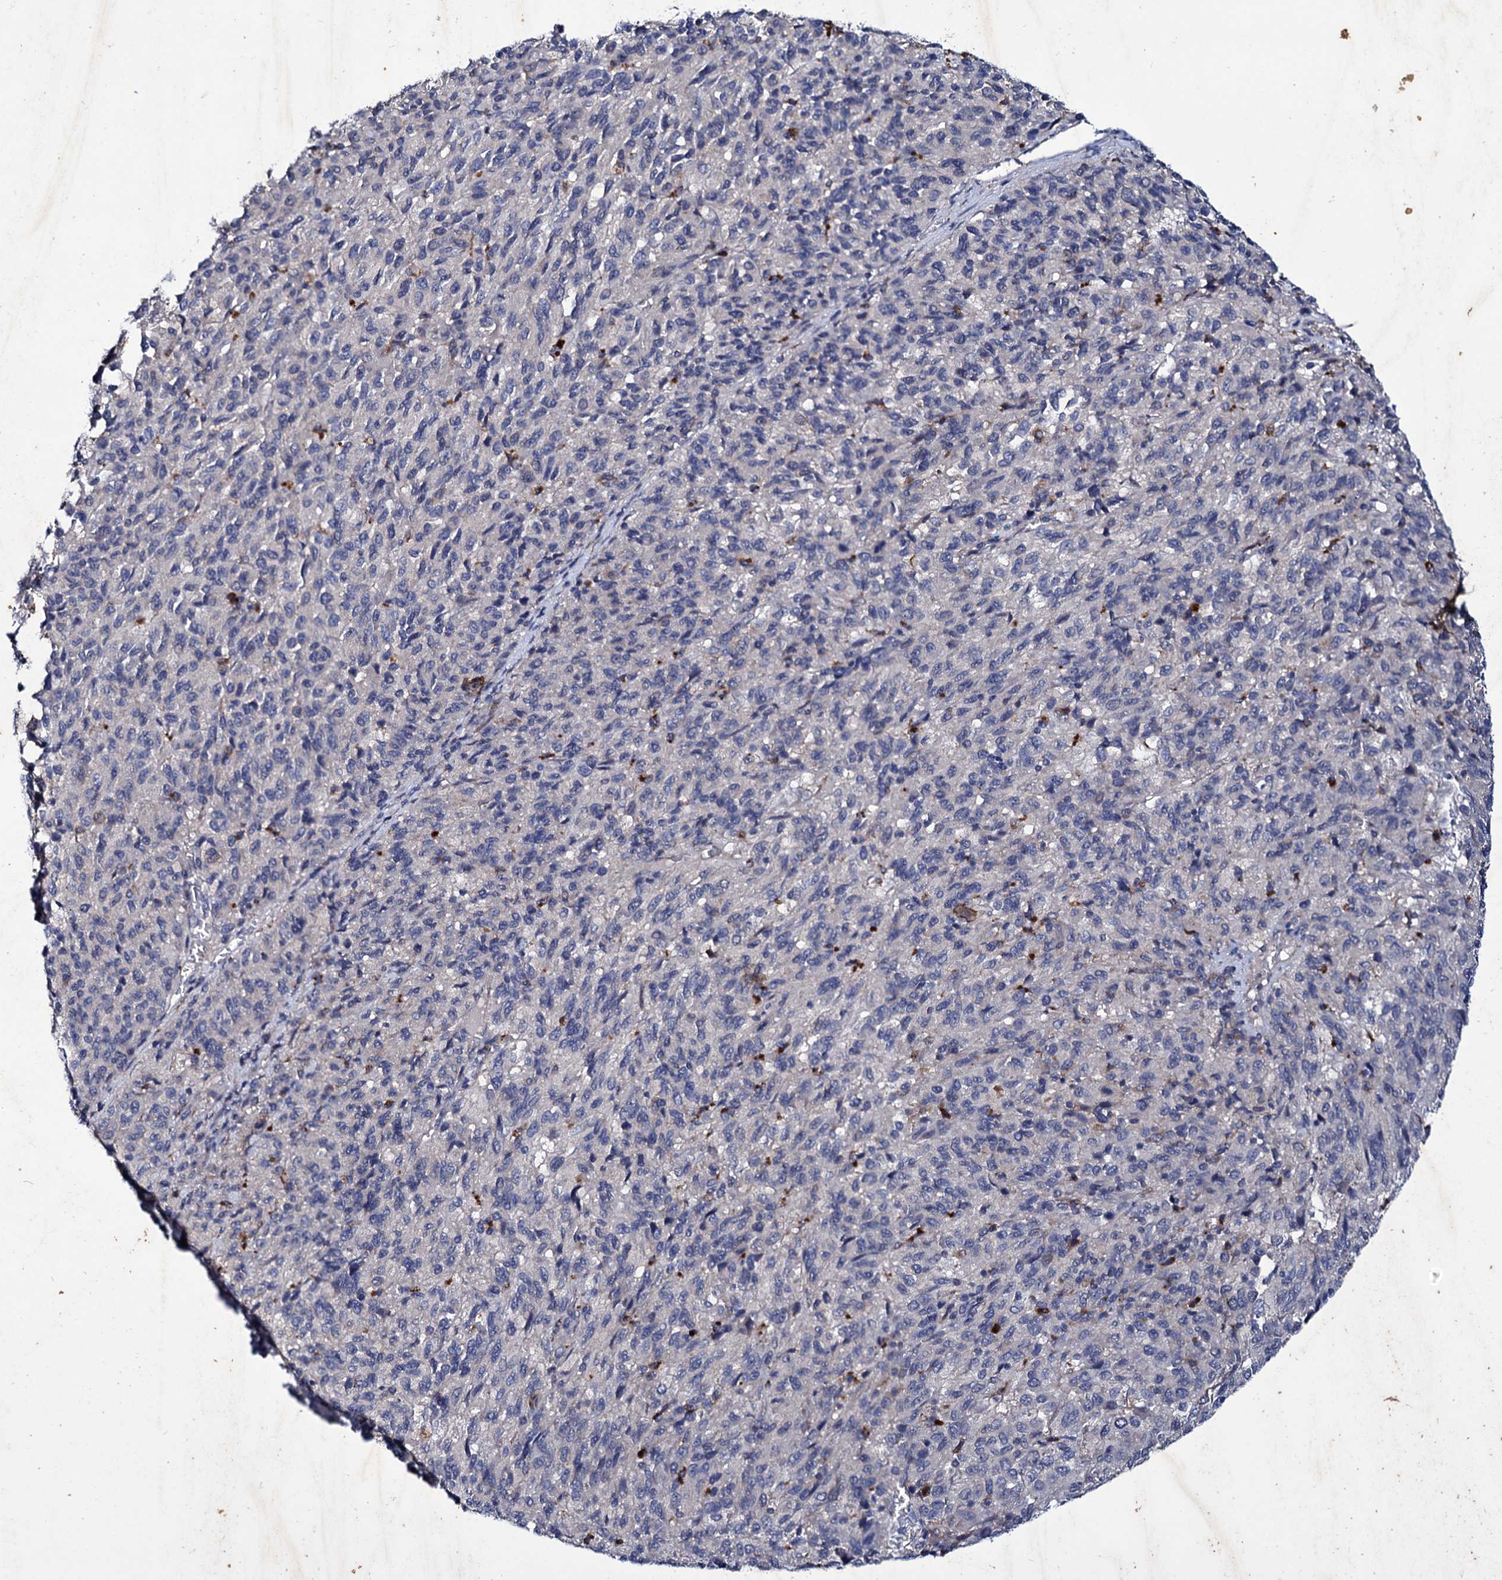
{"staining": {"intensity": "negative", "quantity": "none", "location": "none"}, "tissue": "melanoma", "cell_type": "Tumor cells", "image_type": "cancer", "snomed": [{"axis": "morphology", "description": "Malignant melanoma, Metastatic site"}, {"axis": "topography", "description": "Lung"}], "caption": "Immunohistochemistry (IHC) histopathology image of neoplastic tissue: melanoma stained with DAB shows no significant protein staining in tumor cells.", "gene": "AXL", "patient": {"sex": "male", "age": 64}}